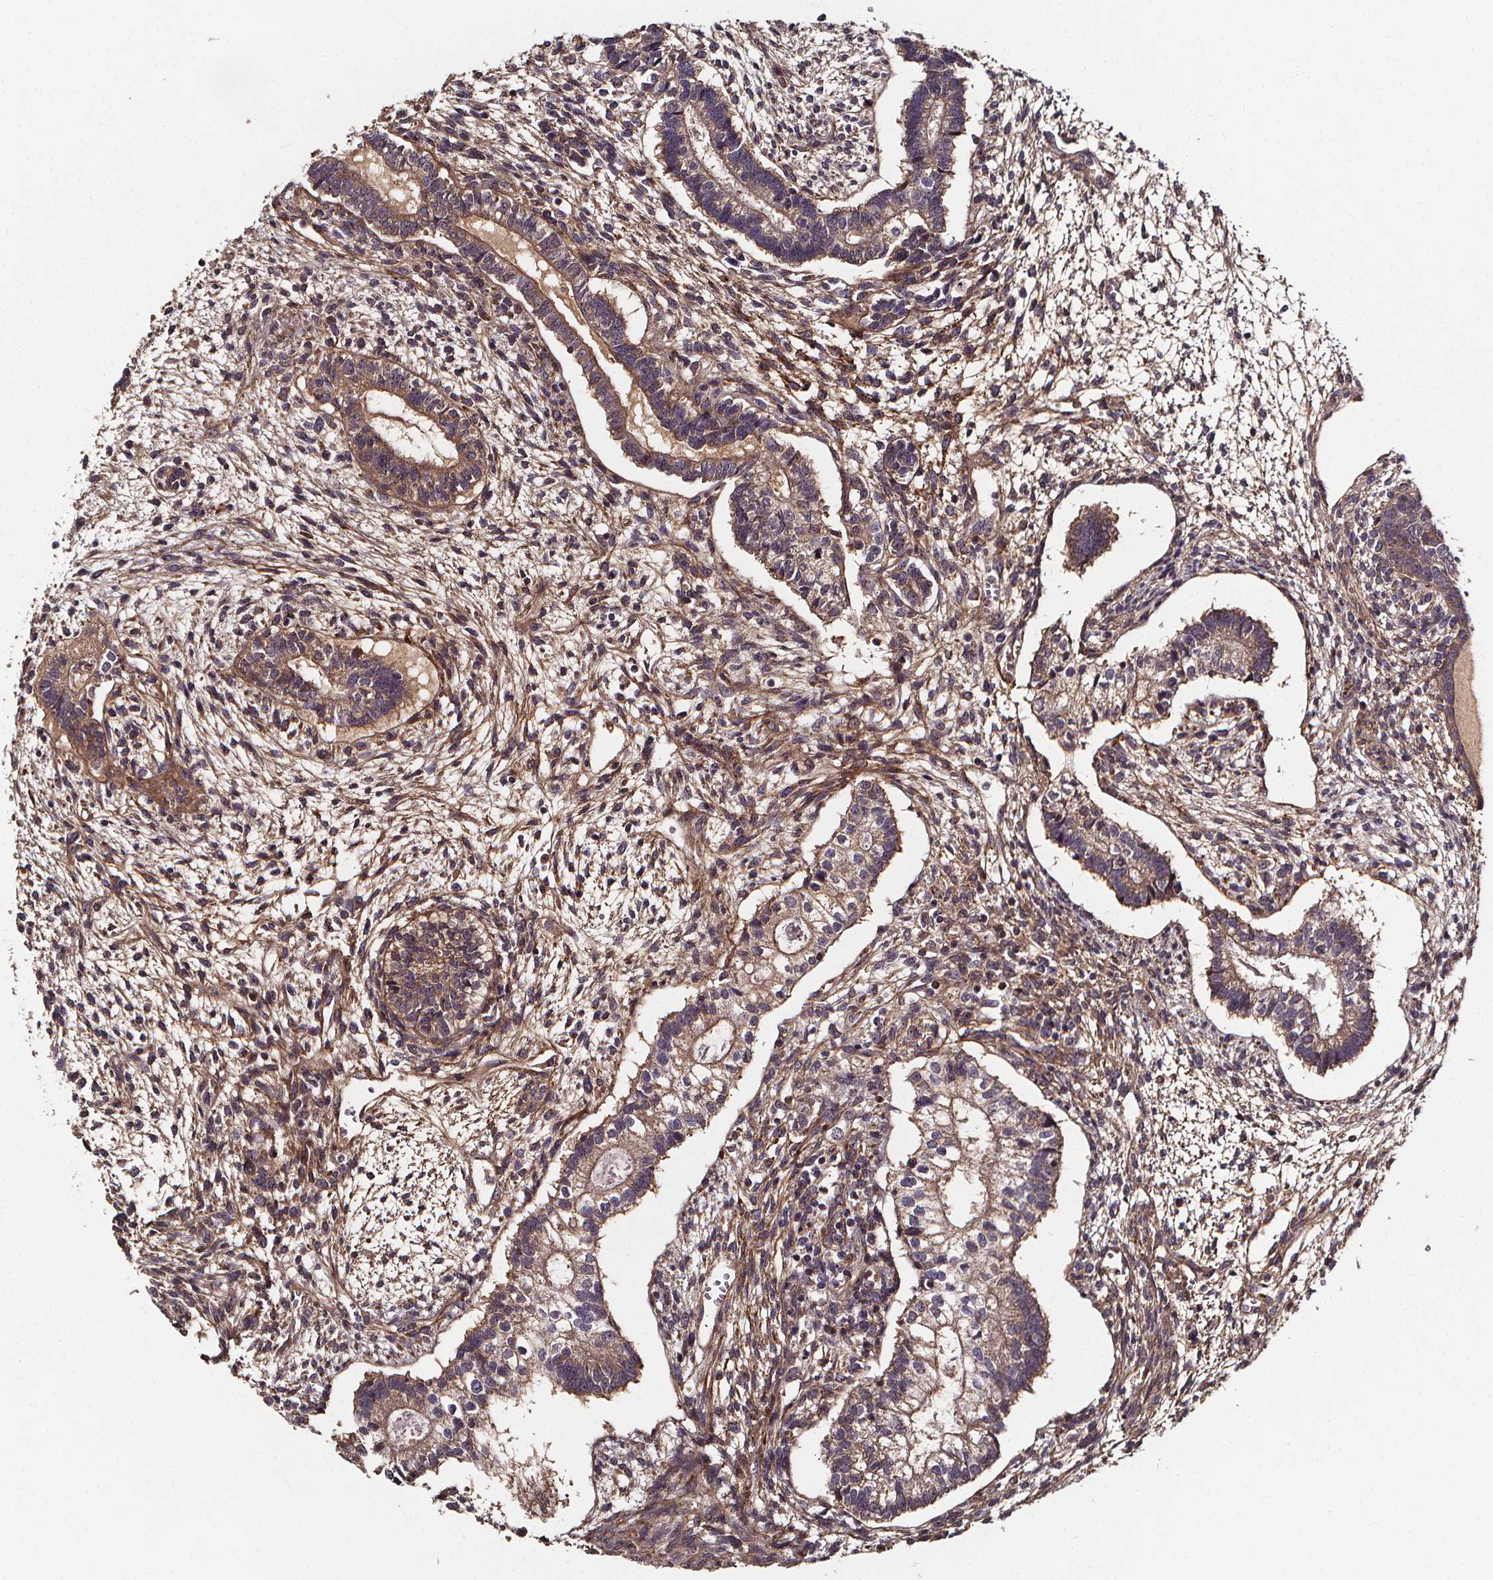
{"staining": {"intensity": "weak", "quantity": ">75%", "location": "cytoplasmic/membranous"}, "tissue": "testis cancer", "cell_type": "Tumor cells", "image_type": "cancer", "snomed": [{"axis": "morphology", "description": "Carcinoma, Embryonal, NOS"}, {"axis": "topography", "description": "Testis"}], "caption": "Immunohistochemical staining of embryonal carcinoma (testis) demonstrates low levels of weak cytoplasmic/membranous protein positivity in about >75% of tumor cells. Ihc stains the protein of interest in brown and the nuclei are stained blue.", "gene": "AEBP1", "patient": {"sex": "male", "age": 37}}